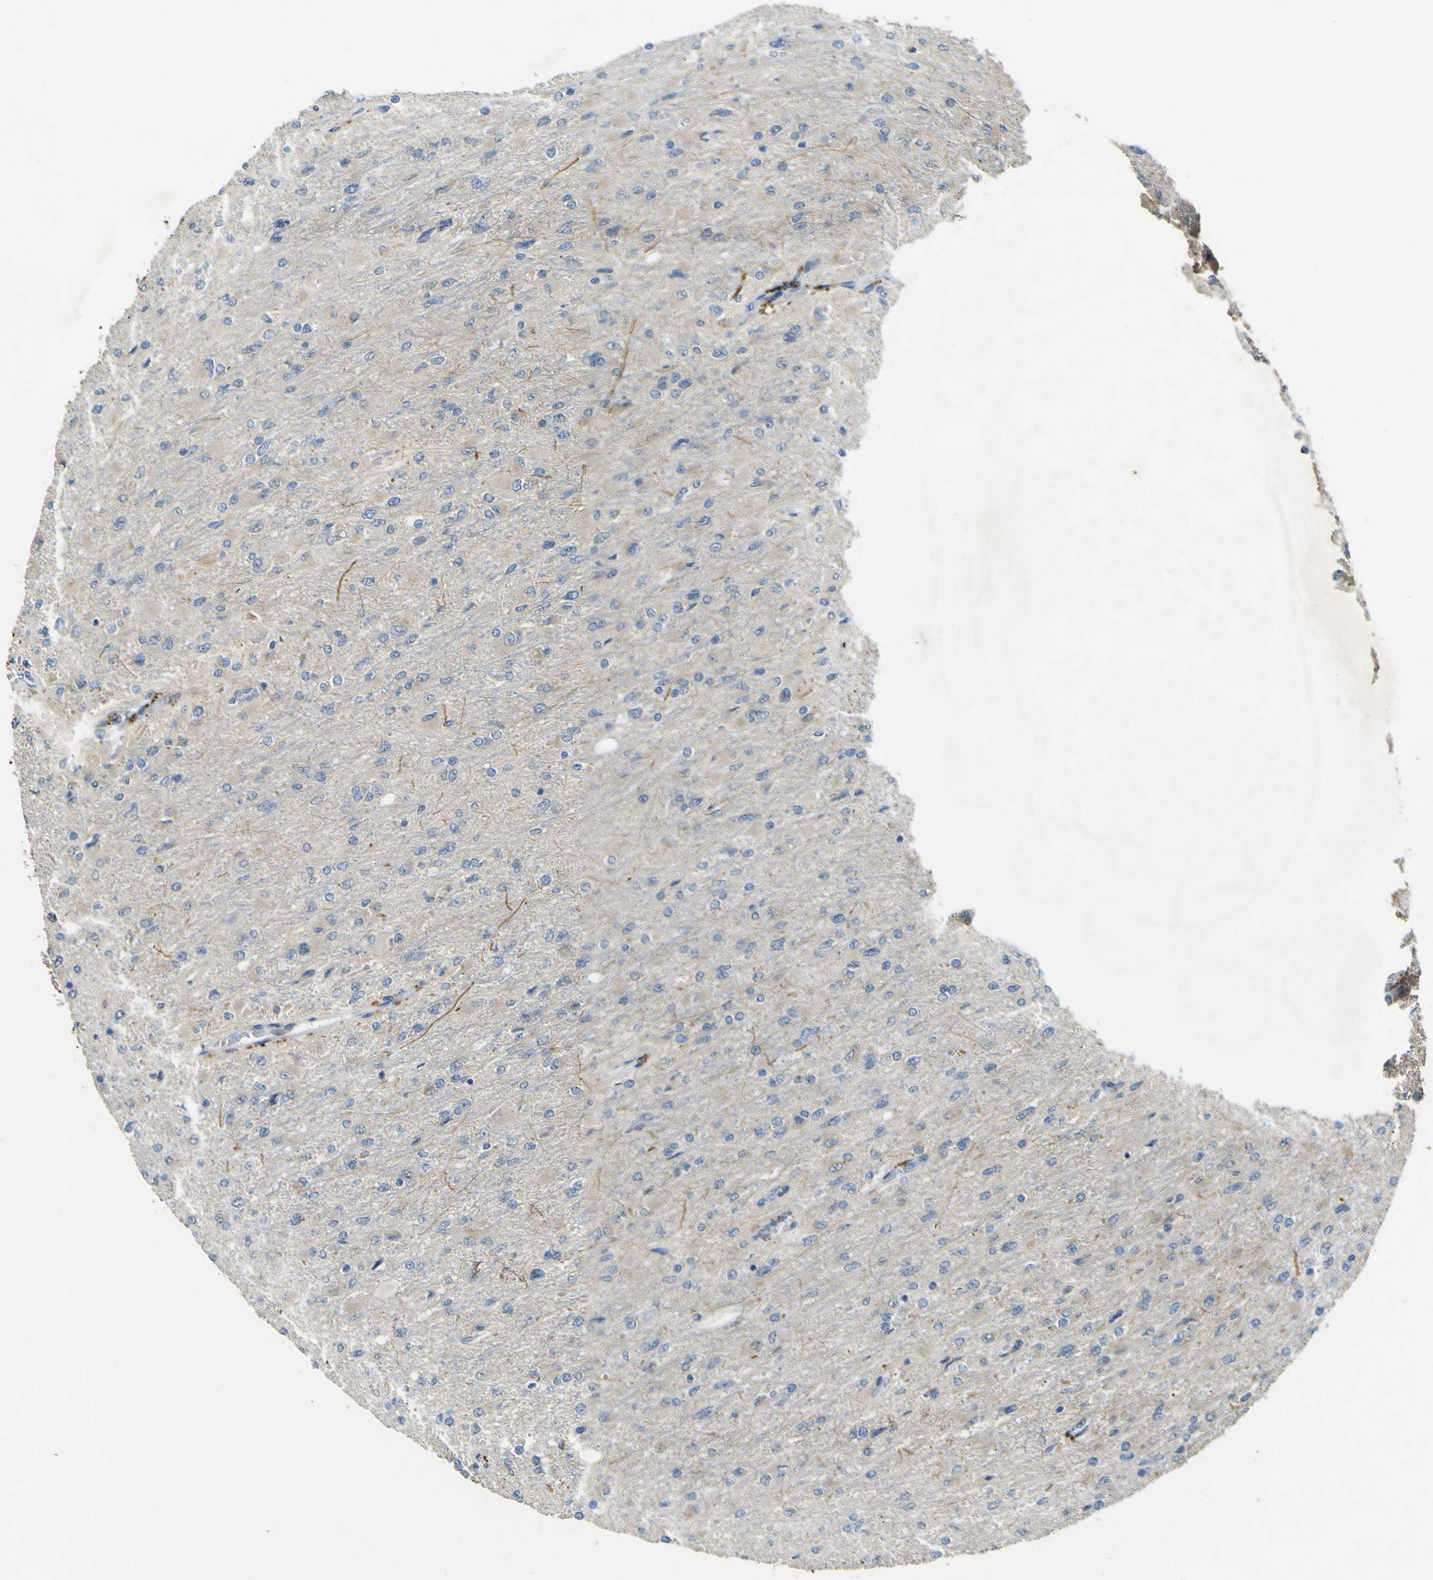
{"staining": {"intensity": "negative", "quantity": "none", "location": "none"}, "tissue": "glioma", "cell_type": "Tumor cells", "image_type": "cancer", "snomed": [{"axis": "morphology", "description": "Glioma, malignant, High grade"}, {"axis": "topography", "description": "Cerebral cortex"}], "caption": "High magnification brightfield microscopy of glioma stained with DAB (3,3'-diaminobenzidine) (brown) and counterstained with hematoxylin (blue): tumor cells show no significant positivity. Brightfield microscopy of IHC stained with DAB (3,3'-diaminobenzidine) (brown) and hematoxylin (blue), captured at high magnification.", "gene": "LBHD1", "patient": {"sex": "female", "age": 36}}